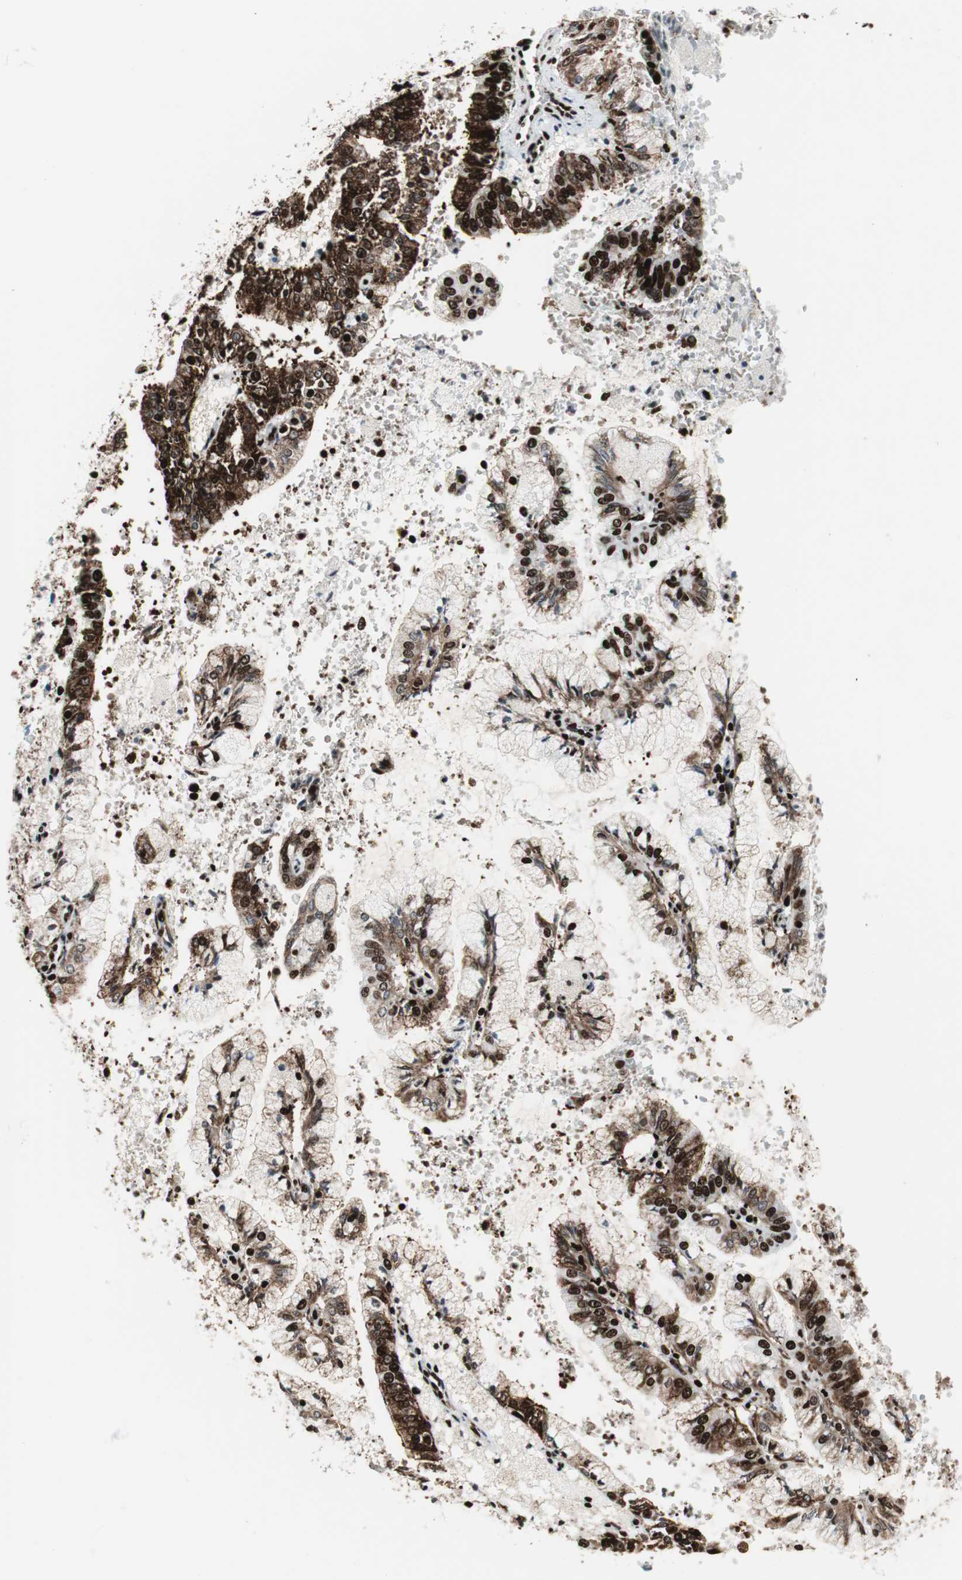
{"staining": {"intensity": "strong", "quantity": ">75%", "location": "cytoplasmic/membranous,nuclear"}, "tissue": "endometrial cancer", "cell_type": "Tumor cells", "image_type": "cancer", "snomed": [{"axis": "morphology", "description": "Adenocarcinoma, NOS"}, {"axis": "topography", "description": "Endometrium"}], "caption": "This is a micrograph of immunohistochemistry (IHC) staining of endometrial cancer (adenocarcinoma), which shows strong expression in the cytoplasmic/membranous and nuclear of tumor cells.", "gene": "NCL", "patient": {"sex": "female", "age": 63}}